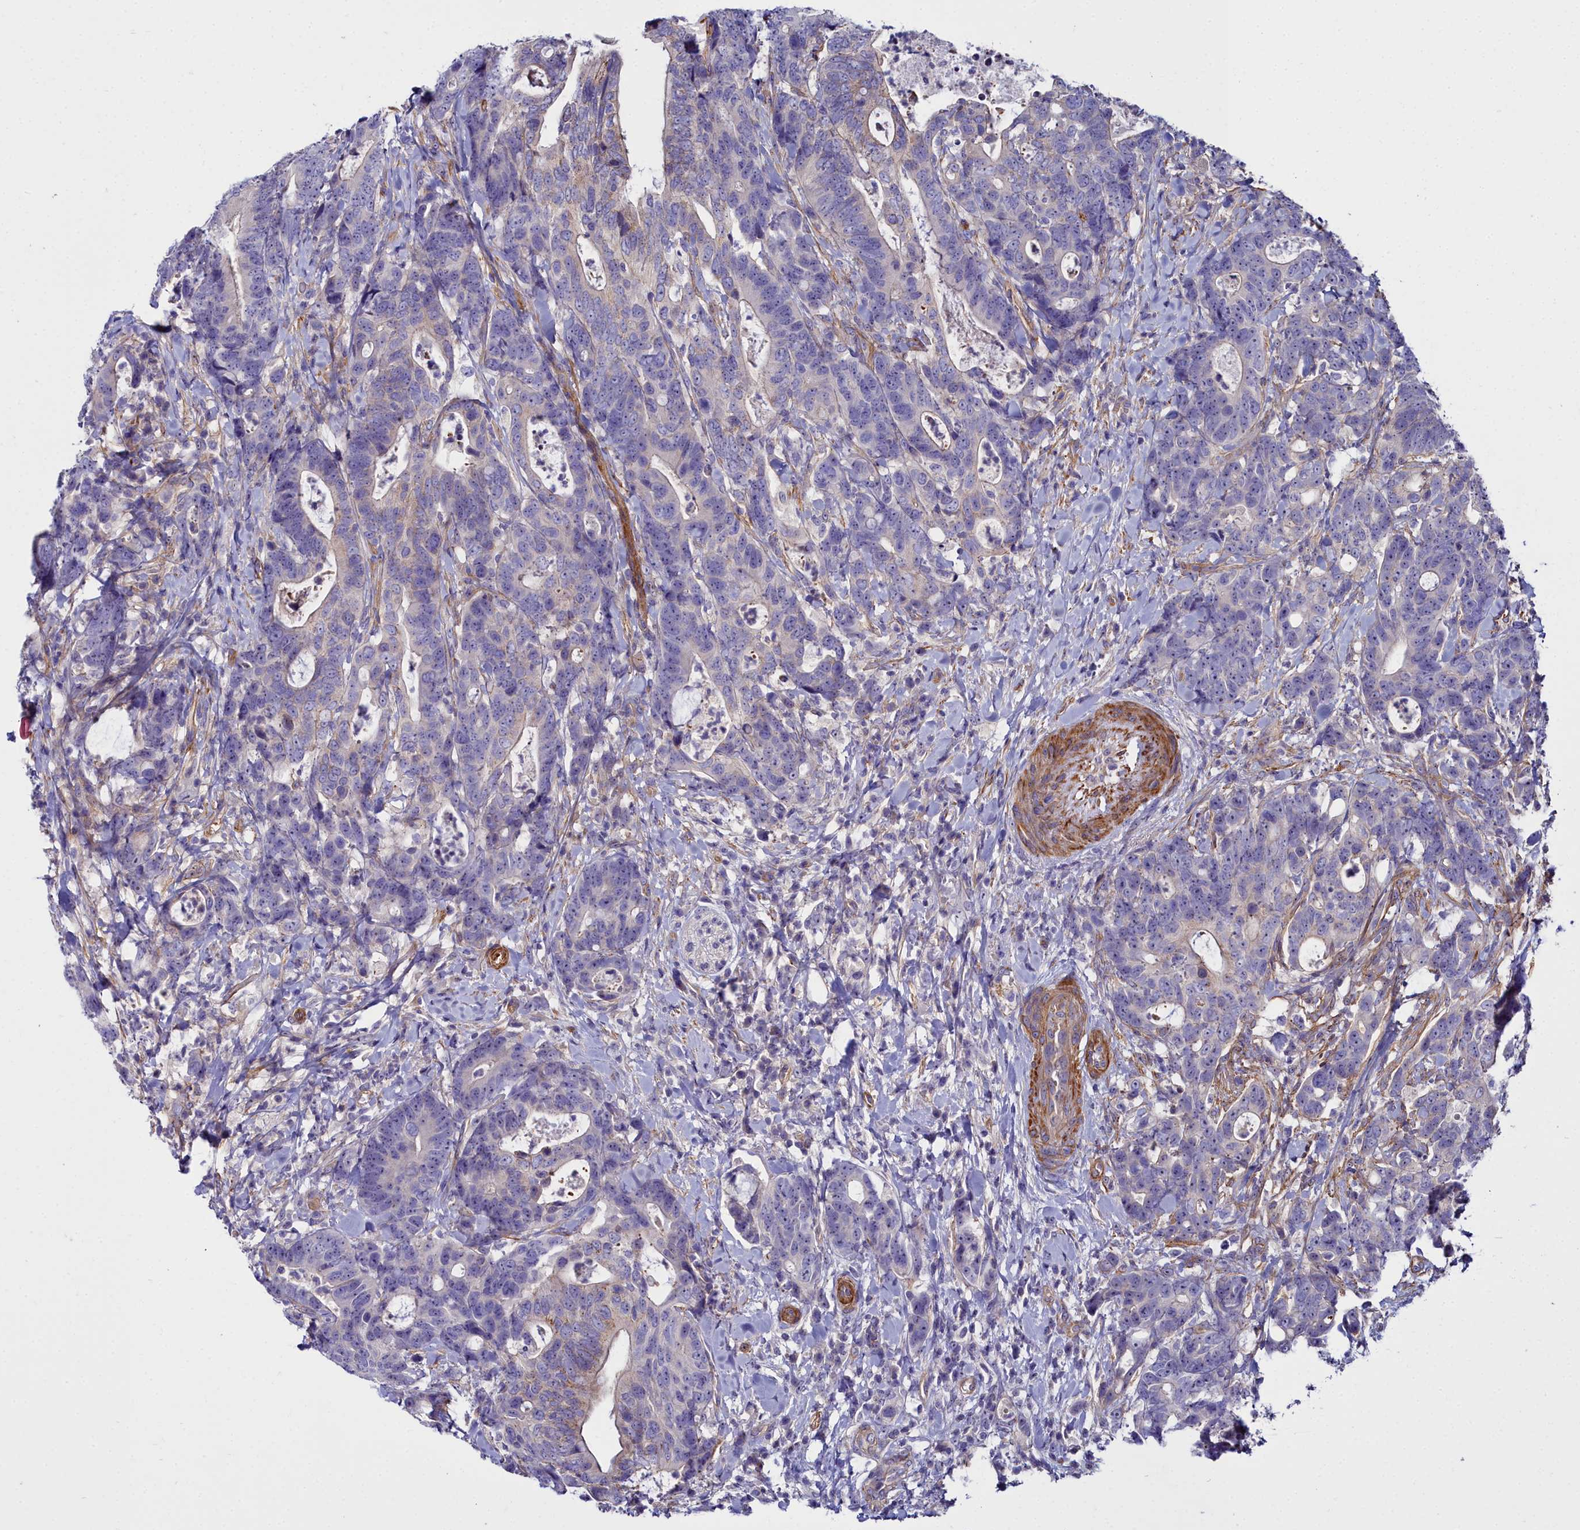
{"staining": {"intensity": "weak", "quantity": "<25%", "location": "cytoplasmic/membranous"}, "tissue": "colorectal cancer", "cell_type": "Tumor cells", "image_type": "cancer", "snomed": [{"axis": "morphology", "description": "Adenocarcinoma, NOS"}, {"axis": "topography", "description": "Colon"}], "caption": "The image reveals no staining of tumor cells in colorectal adenocarcinoma. (Brightfield microscopy of DAB (3,3'-diaminobenzidine) immunohistochemistry (IHC) at high magnification).", "gene": "FADS3", "patient": {"sex": "female", "age": 82}}